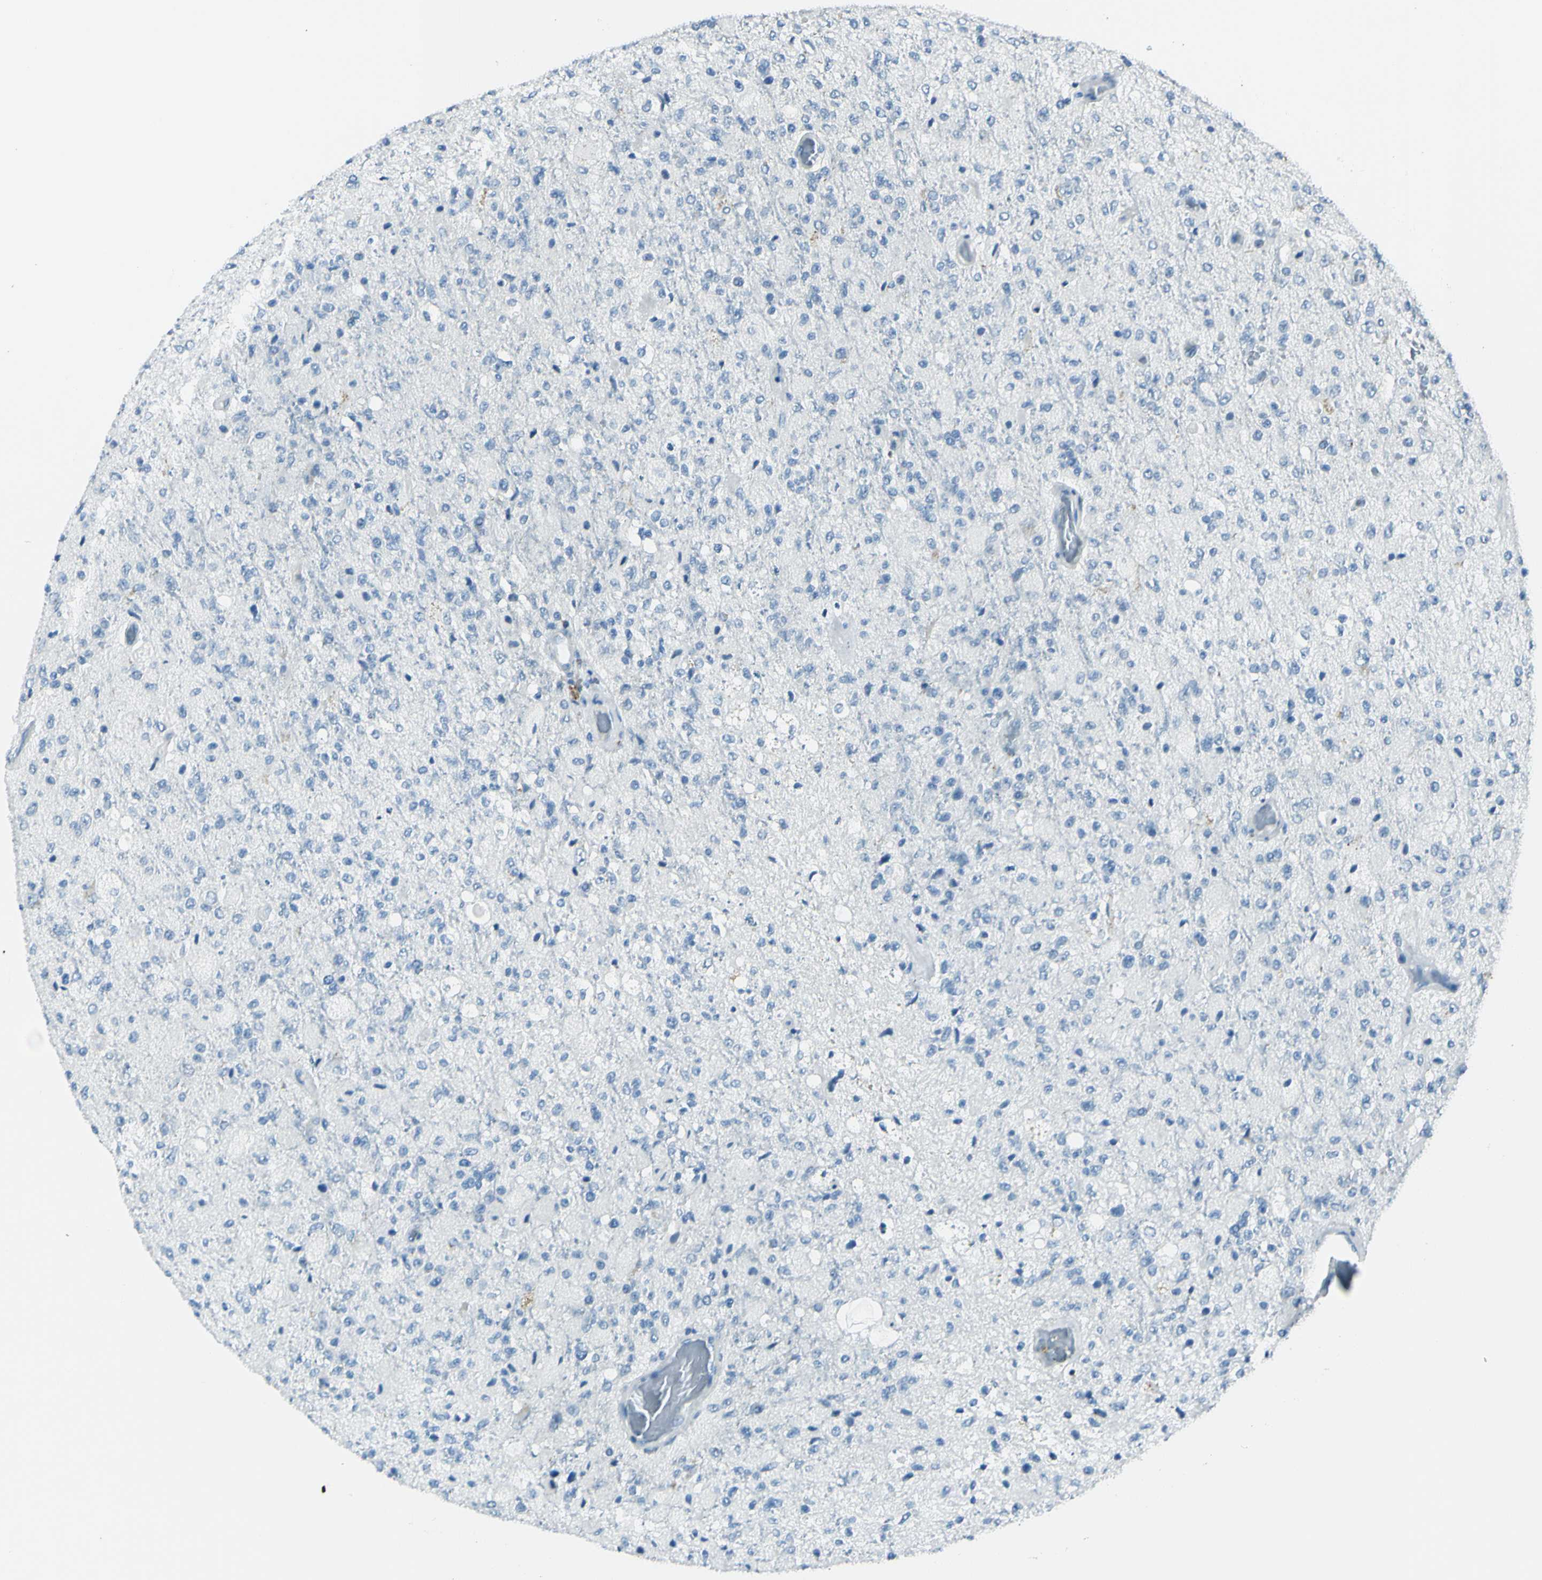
{"staining": {"intensity": "negative", "quantity": "none", "location": "none"}, "tissue": "glioma", "cell_type": "Tumor cells", "image_type": "cancer", "snomed": [{"axis": "morphology", "description": "Normal tissue, NOS"}, {"axis": "morphology", "description": "Glioma, malignant, High grade"}, {"axis": "topography", "description": "Cerebral cortex"}], "caption": "Protein analysis of malignant high-grade glioma exhibits no significant expression in tumor cells.", "gene": "B4GALT1", "patient": {"sex": "male", "age": 77}}